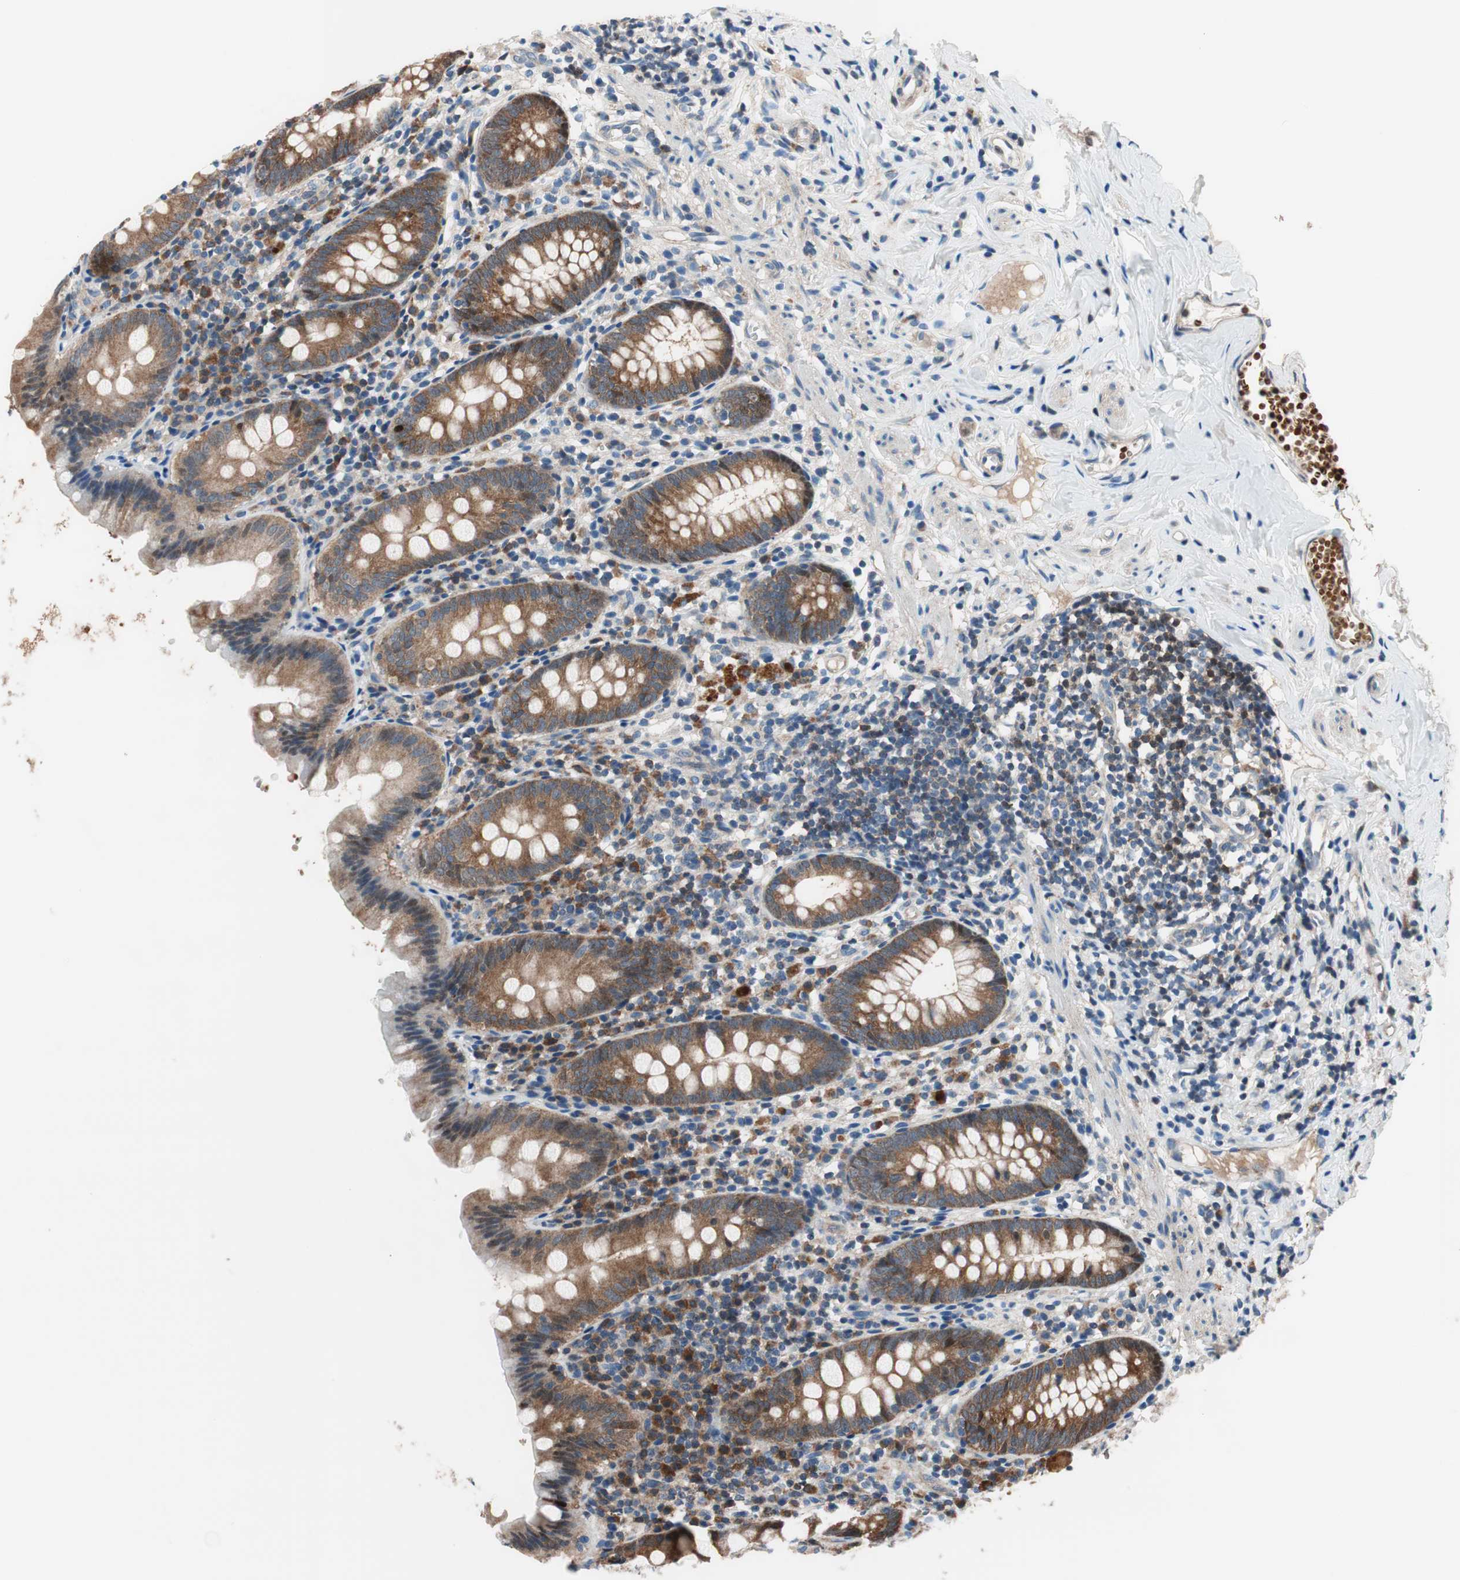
{"staining": {"intensity": "moderate", "quantity": ">75%", "location": "cytoplasmic/membranous"}, "tissue": "appendix", "cell_type": "Glandular cells", "image_type": "normal", "snomed": [{"axis": "morphology", "description": "Normal tissue, NOS"}, {"axis": "topography", "description": "Appendix"}], "caption": "This micrograph shows immunohistochemistry (IHC) staining of normal appendix, with medium moderate cytoplasmic/membranous positivity in about >75% of glandular cells.", "gene": "PRDX2", "patient": {"sex": "male", "age": 52}}